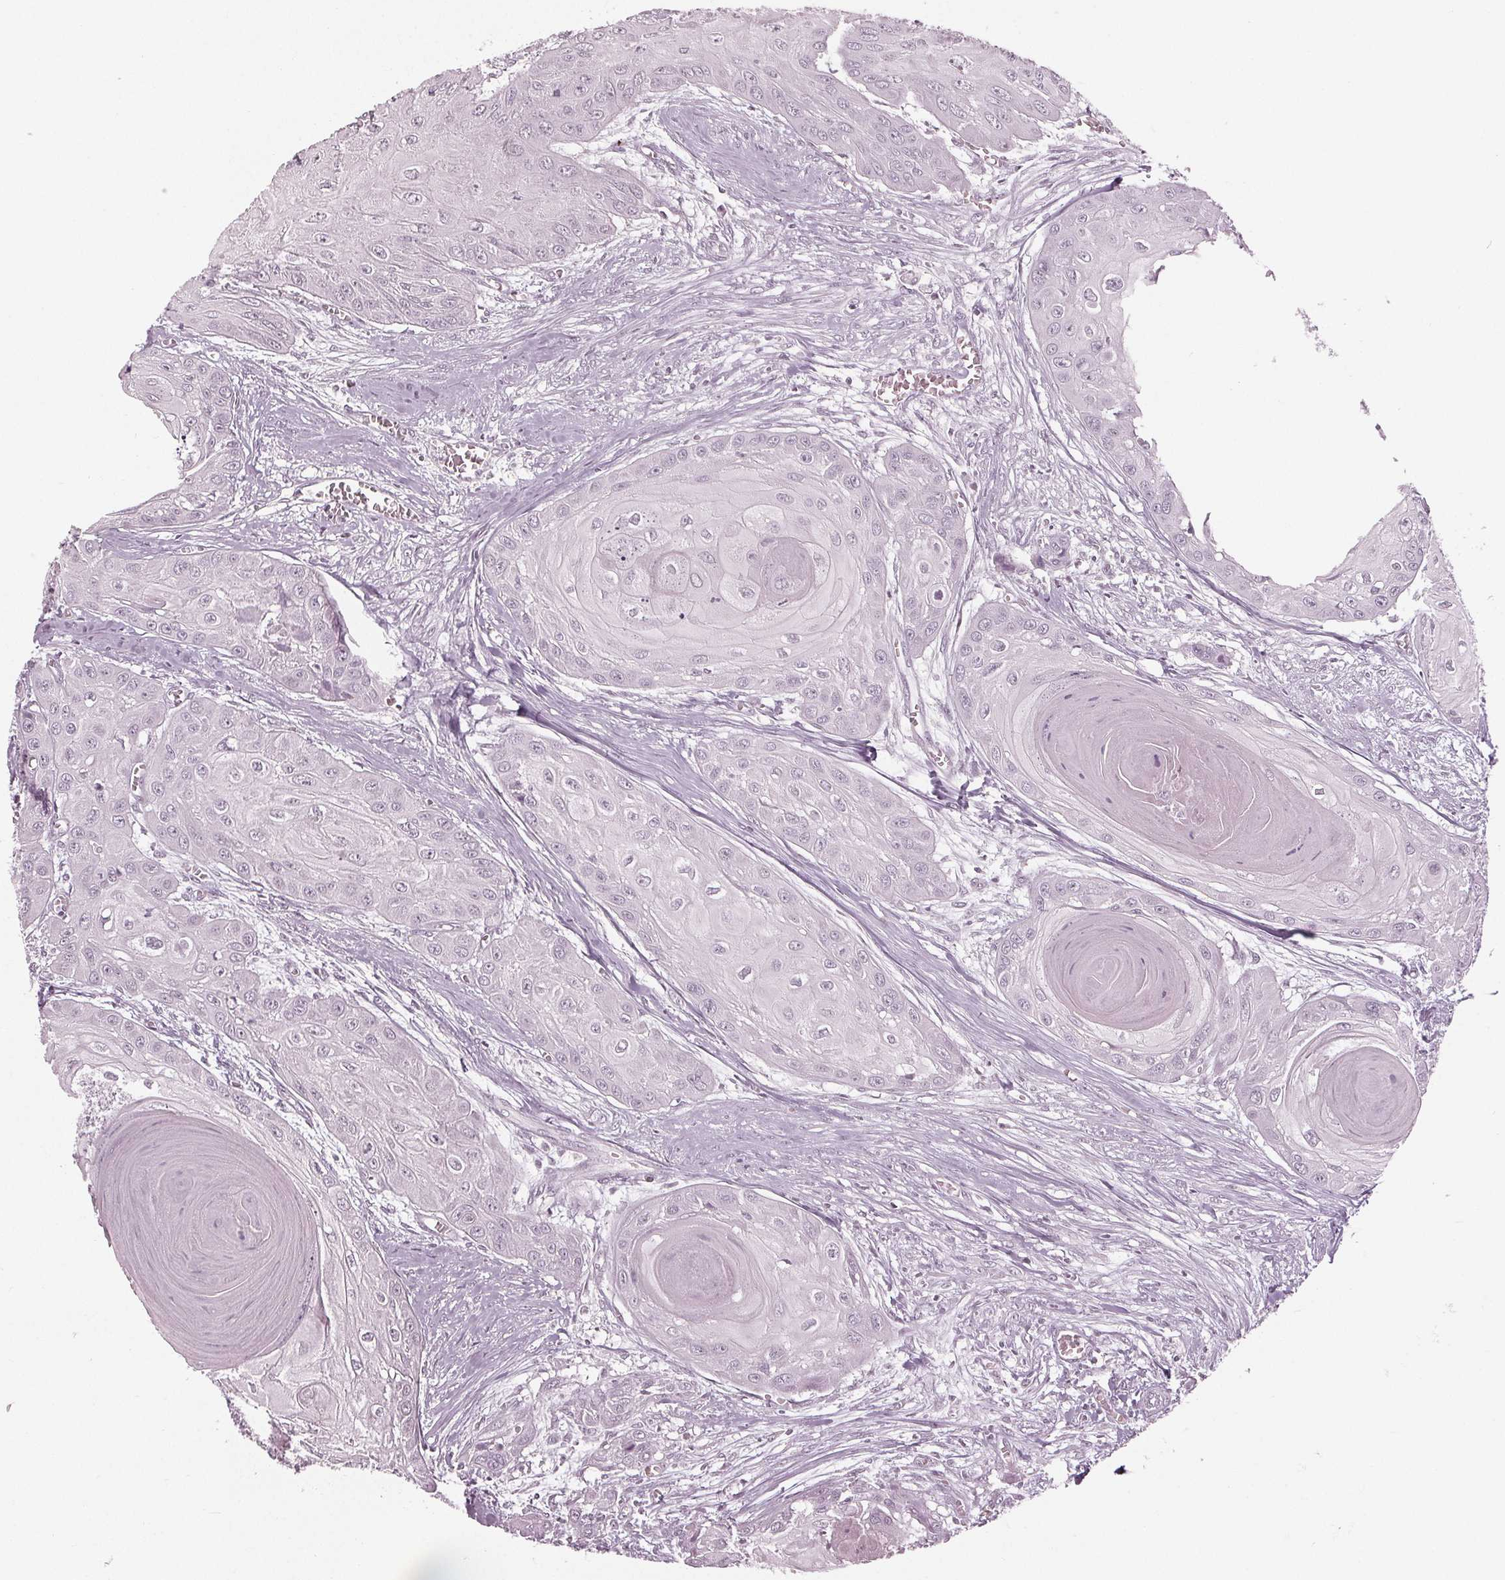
{"staining": {"intensity": "negative", "quantity": "none", "location": "none"}, "tissue": "head and neck cancer", "cell_type": "Tumor cells", "image_type": "cancer", "snomed": [{"axis": "morphology", "description": "Squamous cell carcinoma, NOS"}, {"axis": "topography", "description": "Oral tissue"}, {"axis": "topography", "description": "Head-Neck"}], "caption": "Head and neck squamous cell carcinoma was stained to show a protein in brown. There is no significant staining in tumor cells.", "gene": "ADPRHL1", "patient": {"sex": "male", "age": 71}}